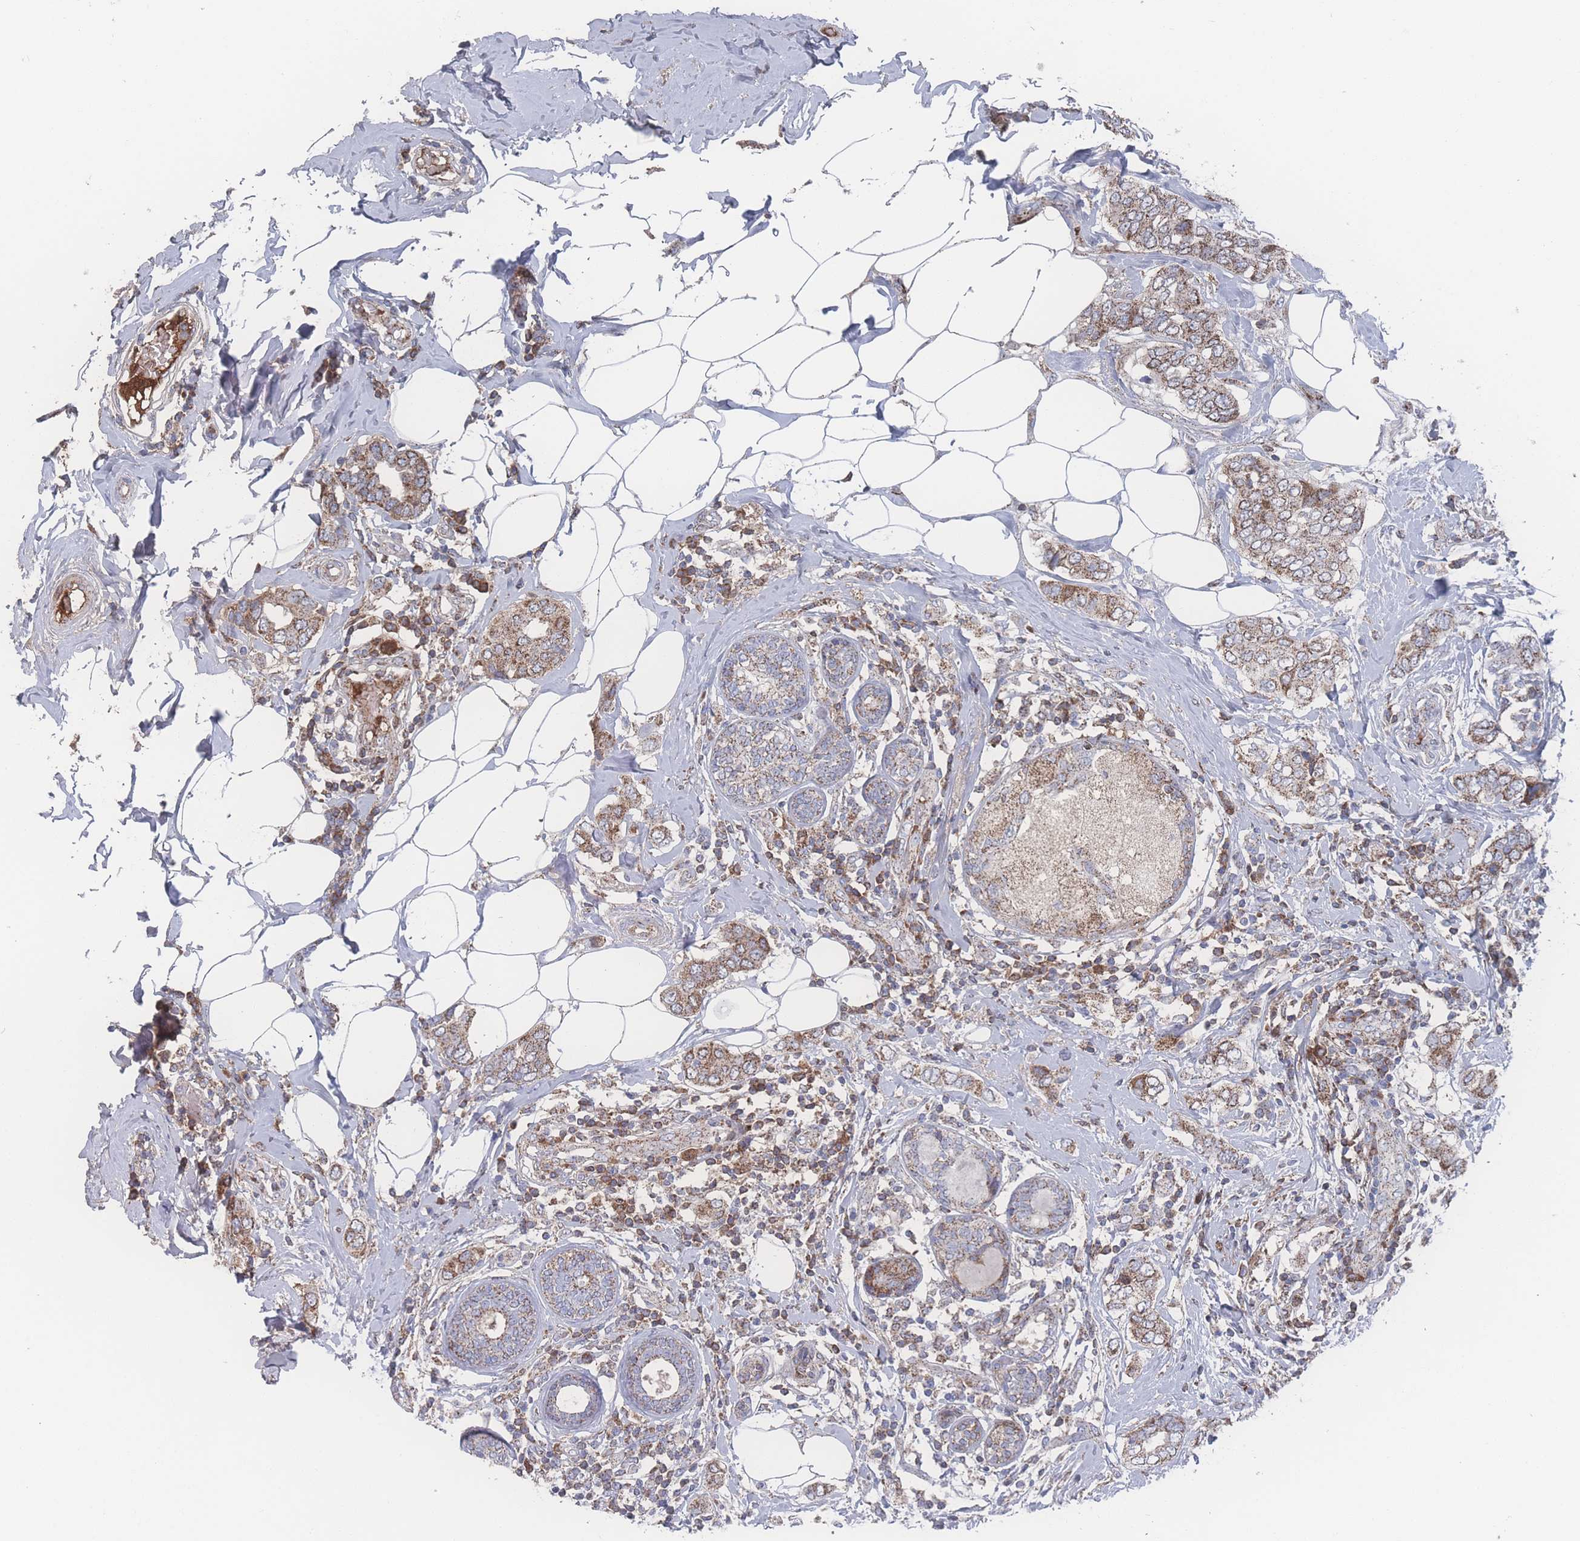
{"staining": {"intensity": "moderate", "quantity": ">75%", "location": "cytoplasmic/membranous"}, "tissue": "breast cancer", "cell_type": "Tumor cells", "image_type": "cancer", "snomed": [{"axis": "morphology", "description": "Lobular carcinoma"}, {"axis": "topography", "description": "Breast"}], "caption": "A micrograph of breast cancer stained for a protein reveals moderate cytoplasmic/membranous brown staining in tumor cells. (brown staining indicates protein expression, while blue staining denotes nuclei).", "gene": "PEX14", "patient": {"sex": "female", "age": 51}}